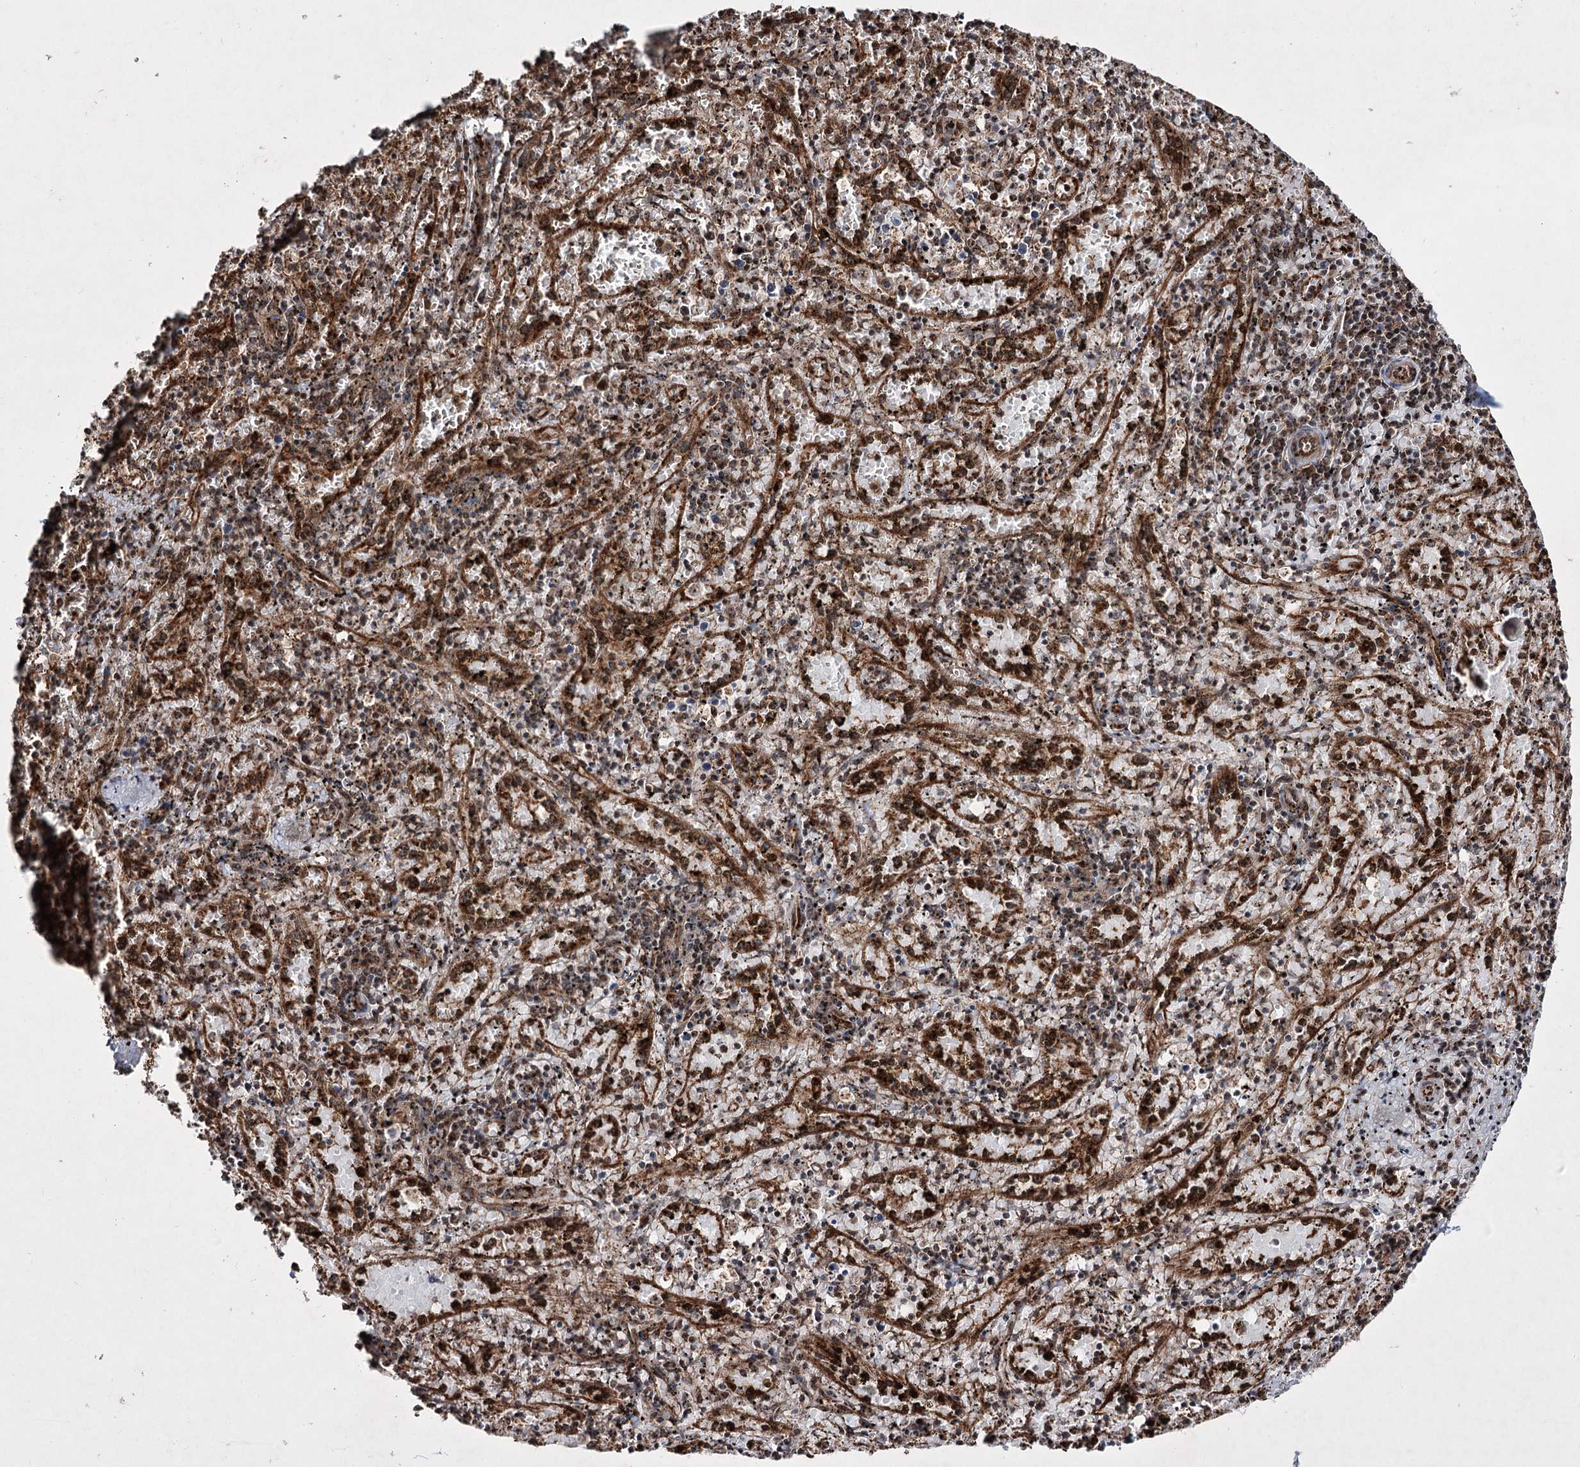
{"staining": {"intensity": "moderate", "quantity": "25%-75%", "location": "cytoplasmic/membranous,nuclear"}, "tissue": "spleen", "cell_type": "Cells in red pulp", "image_type": "normal", "snomed": [{"axis": "morphology", "description": "Normal tissue, NOS"}, {"axis": "topography", "description": "Spleen"}], "caption": "Moderate cytoplasmic/membranous,nuclear protein staining is seen in about 25%-75% of cells in red pulp in spleen.", "gene": "SERINC5", "patient": {"sex": "male", "age": 11}}